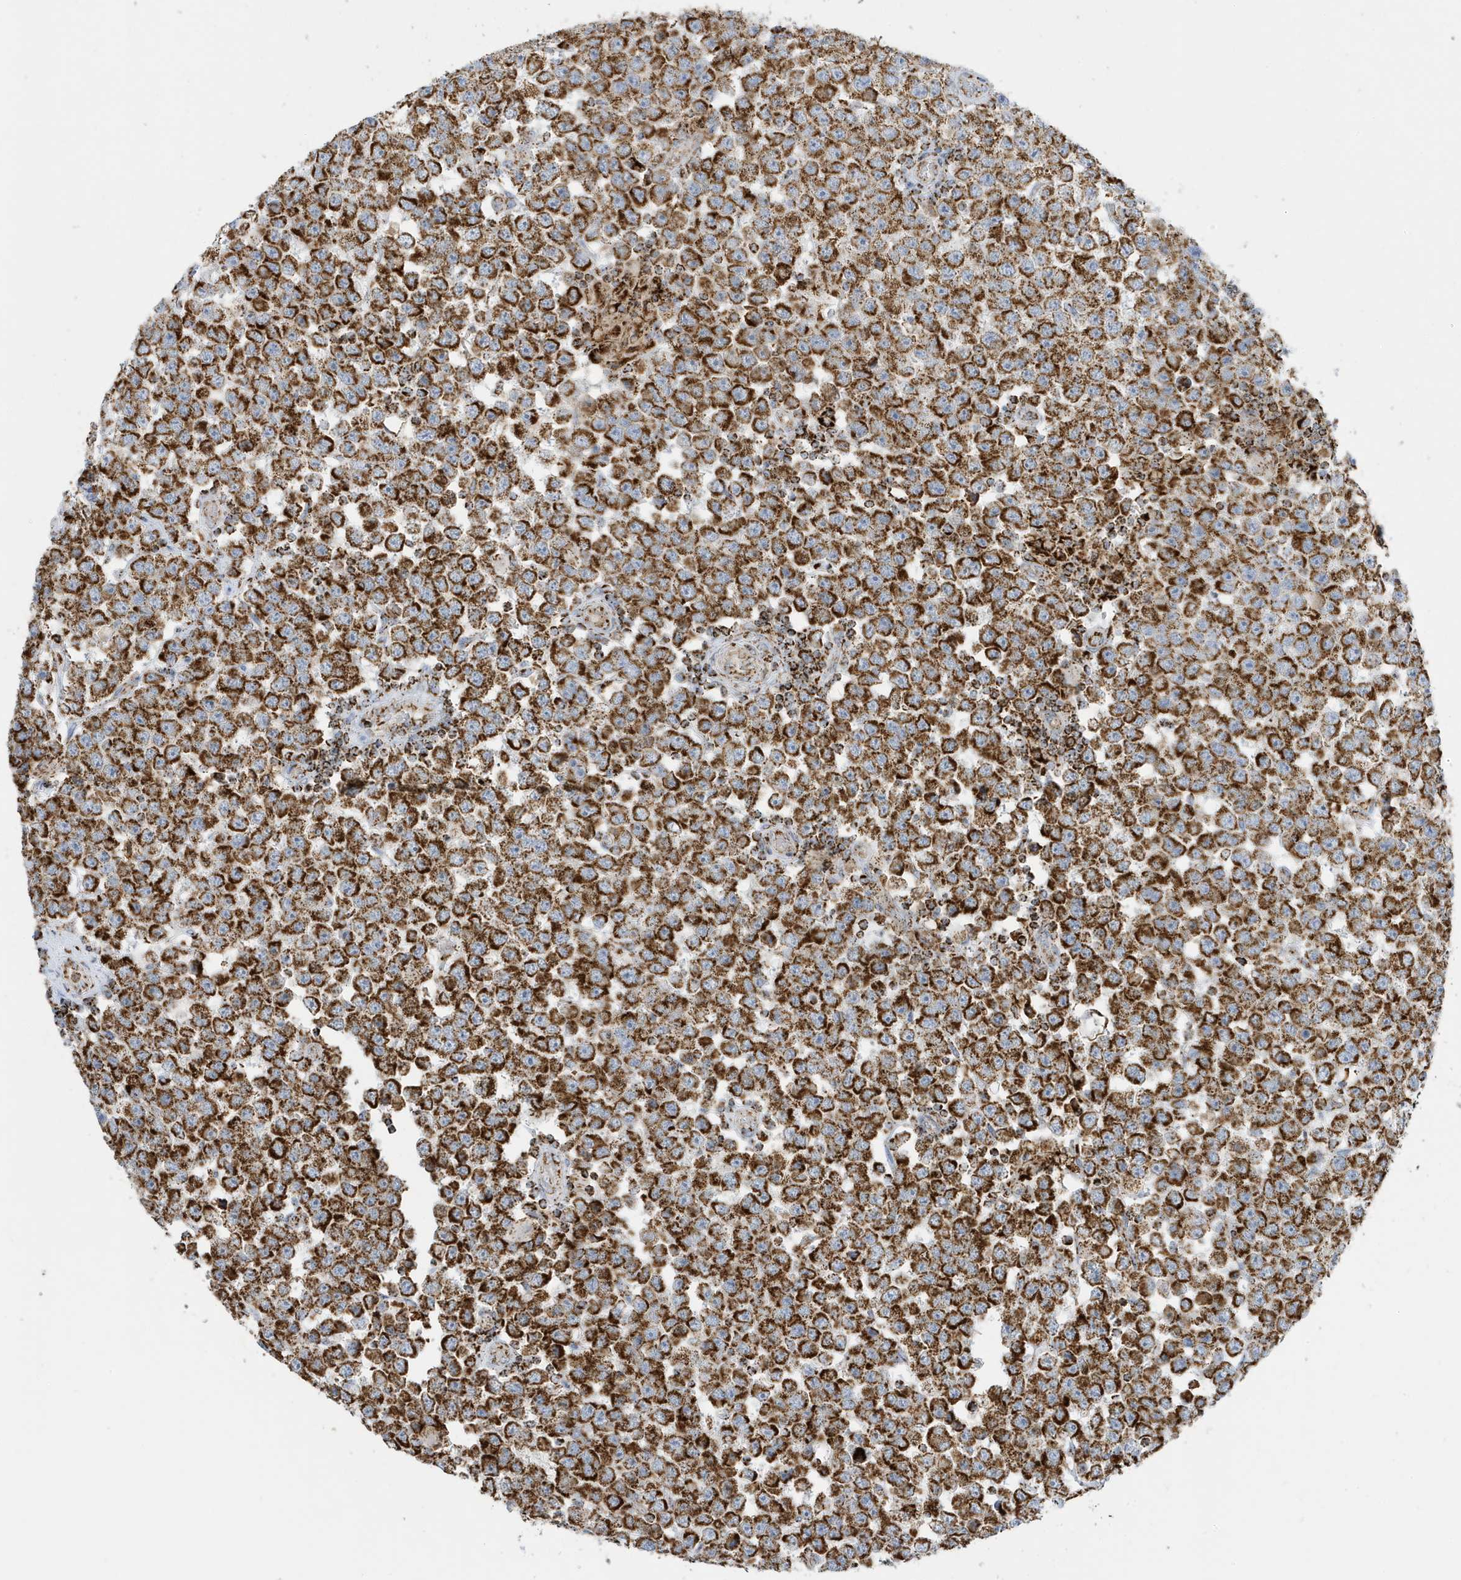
{"staining": {"intensity": "strong", "quantity": ">75%", "location": "cytoplasmic/membranous"}, "tissue": "testis cancer", "cell_type": "Tumor cells", "image_type": "cancer", "snomed": [{"axis": "morphology", "description": "Seminoma, NOS"}, {"axis": "topography", "description": "Testis"}], "caption": "Seminoma (testis) tissue reveals strong cytoplasmic/membranous positivity in about >75% of tumor cells (IHC, brightfield microscopy, high magnification).", "gene": "ATP5ME", "patient": {"sex": "male", "age": 28}}